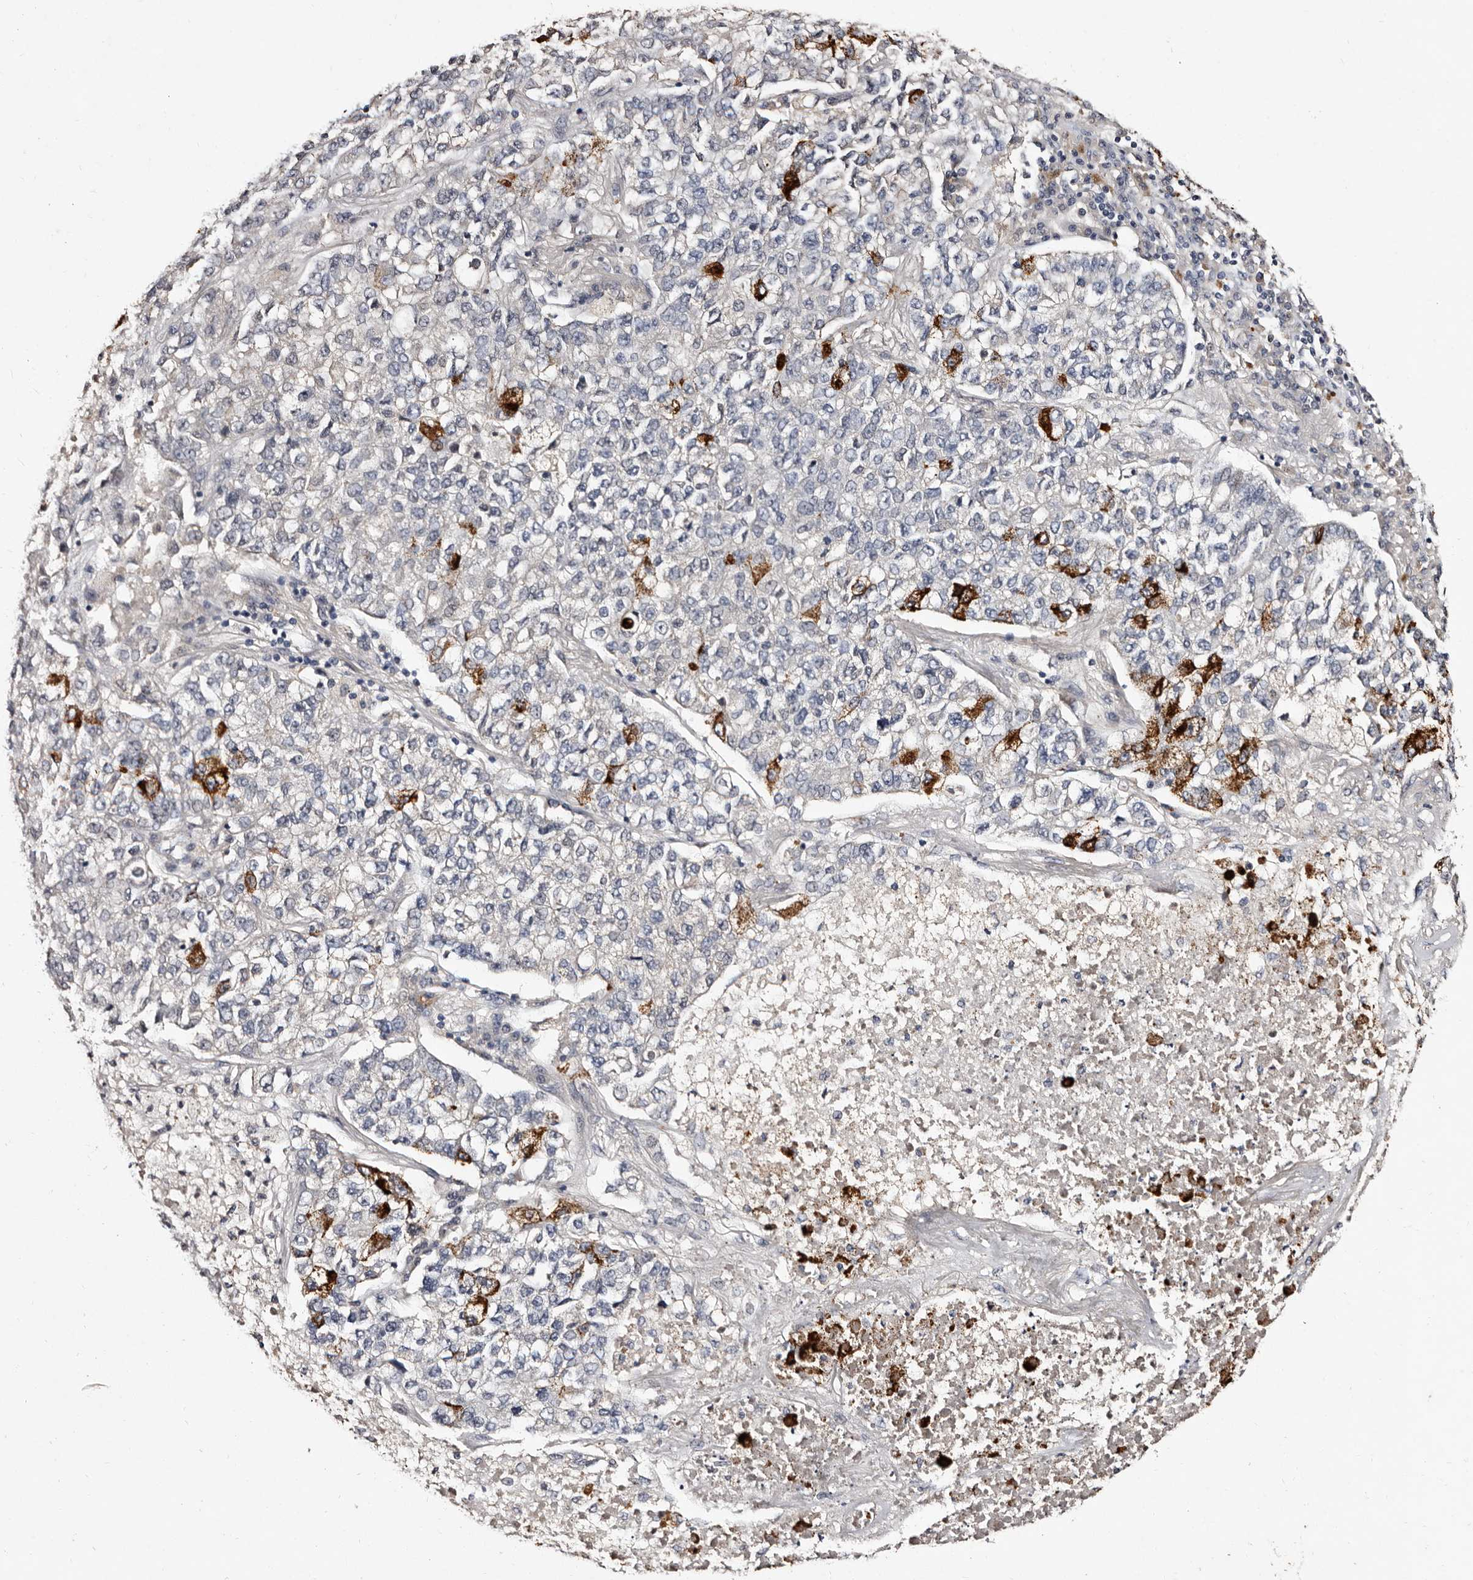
{"staining": {"intensity": "strong", "quantity": "<25%", "location": "cytoplasmic/membranous"}, "tissue": "lung cancer", "cell_type": "Tumor cells", "image_type": "cancer", "snomed": [{"axis": "morphology", "description": "Adenocarcinoma, NOS"}, {"axis": "topography", "description": "Lung"}], "caption": "This is a photomicrograph of immunohistochemistry staining of adenocarcinoma (lung), which shows strong positivity in the cytoplasmic/membranous of tumor cells.", "gene": "LANCL2", "patient": {"sex": "male", "age": 49}}